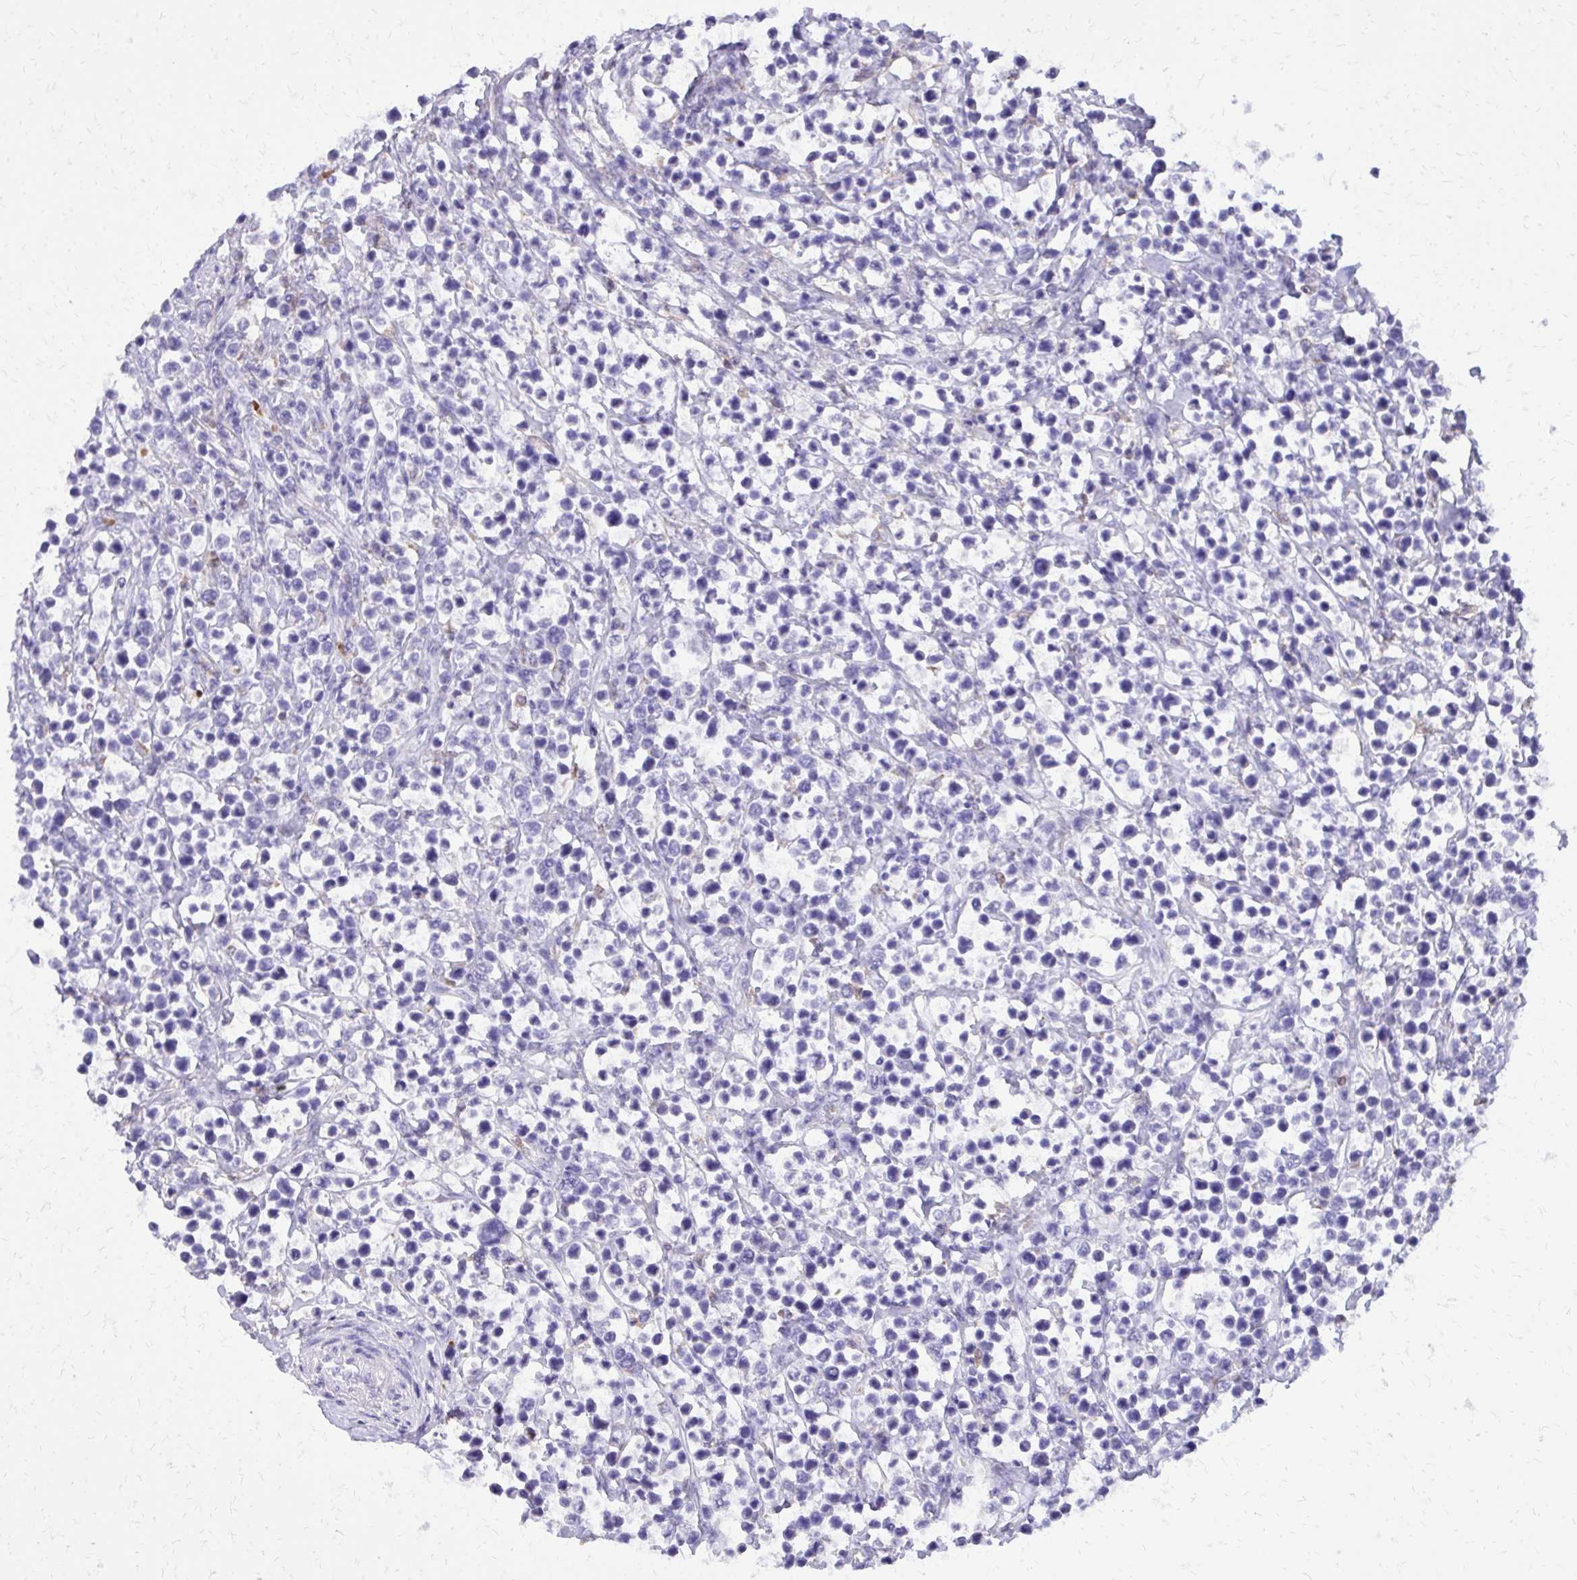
{"staining": {"intensity": "negative", "quantity": "none", "location": "none"}, "tissue": "lymphoma", "cell_type": "Tumor cells", "image_type": "cancer", "snomed": [{"axis": "morphology", "description": "Malignant lymphoma, non-Hodgkin's type, High grade"}, {"axis": "topography", "description": "Soft tissue"}], "caption": "High power microscopy image of an immunohistochemistry photomicrograph of high-grade malignant lymphoma, non-Hodgkin's type, revealing no significant expression in tumor cells. (DAB (3,3'-diaminobenzidine) immunohistochemistry, high magnification).", "gene": "CAT", "patient": {"sex": "female", "age": 56}}